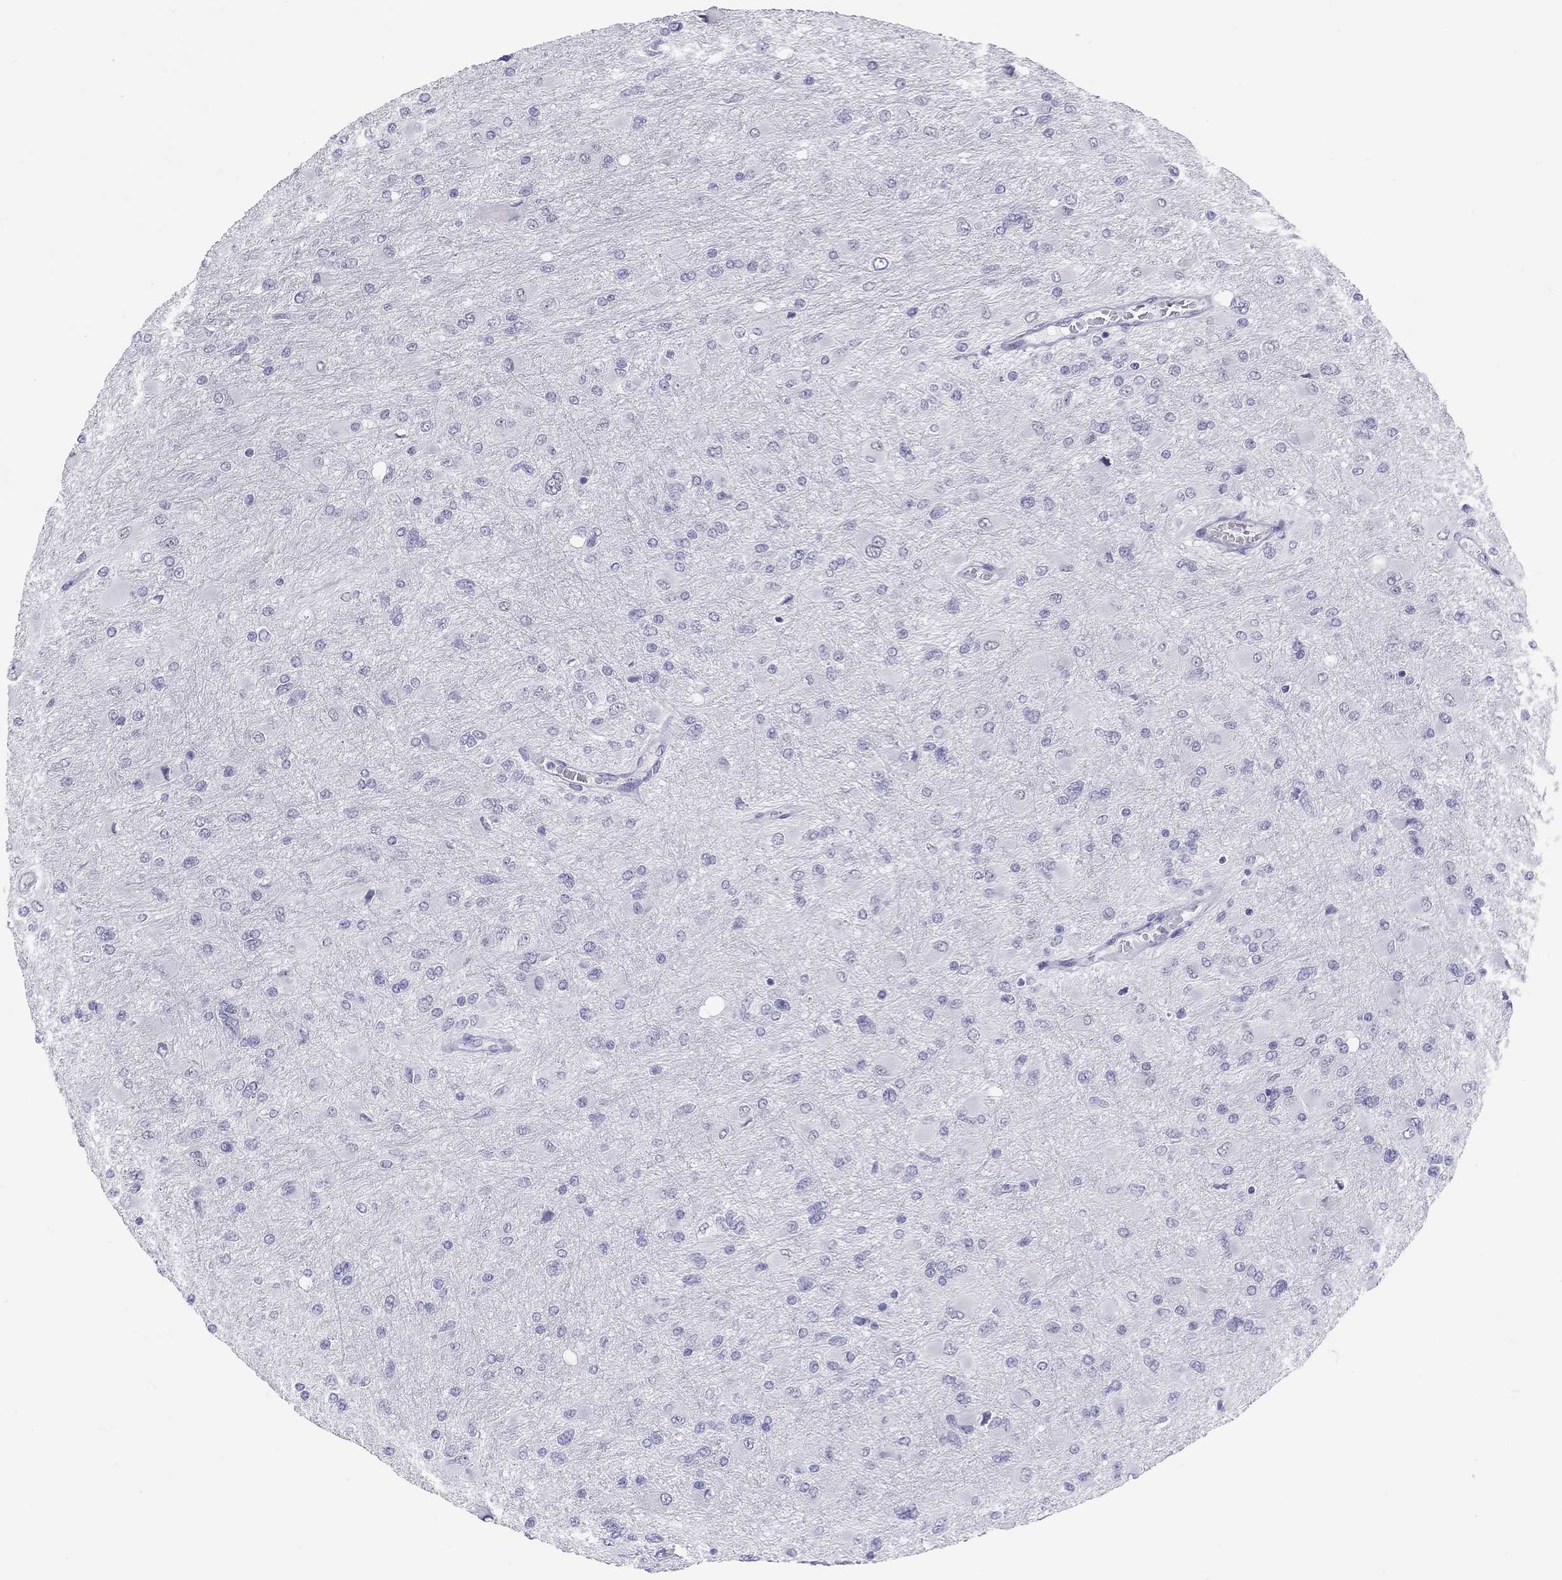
{"staining": {"intensity": "negative", "quantity": "none", "location": "none"}, "tissue": "glioma", "cell_type": "Tumor cells", "image_type": "cancer", "snomed": [{"axis": "morphology", "description": "Glioma, malignant, High grade"}, {"axis": "topography", "description": "Cerebral cortex"}], "caption": "Tumor cells are negative for protein expression in human malignant glioma (high-grade).", "gene": "JHY", "patient": {"sex": "female", "age": 36}}